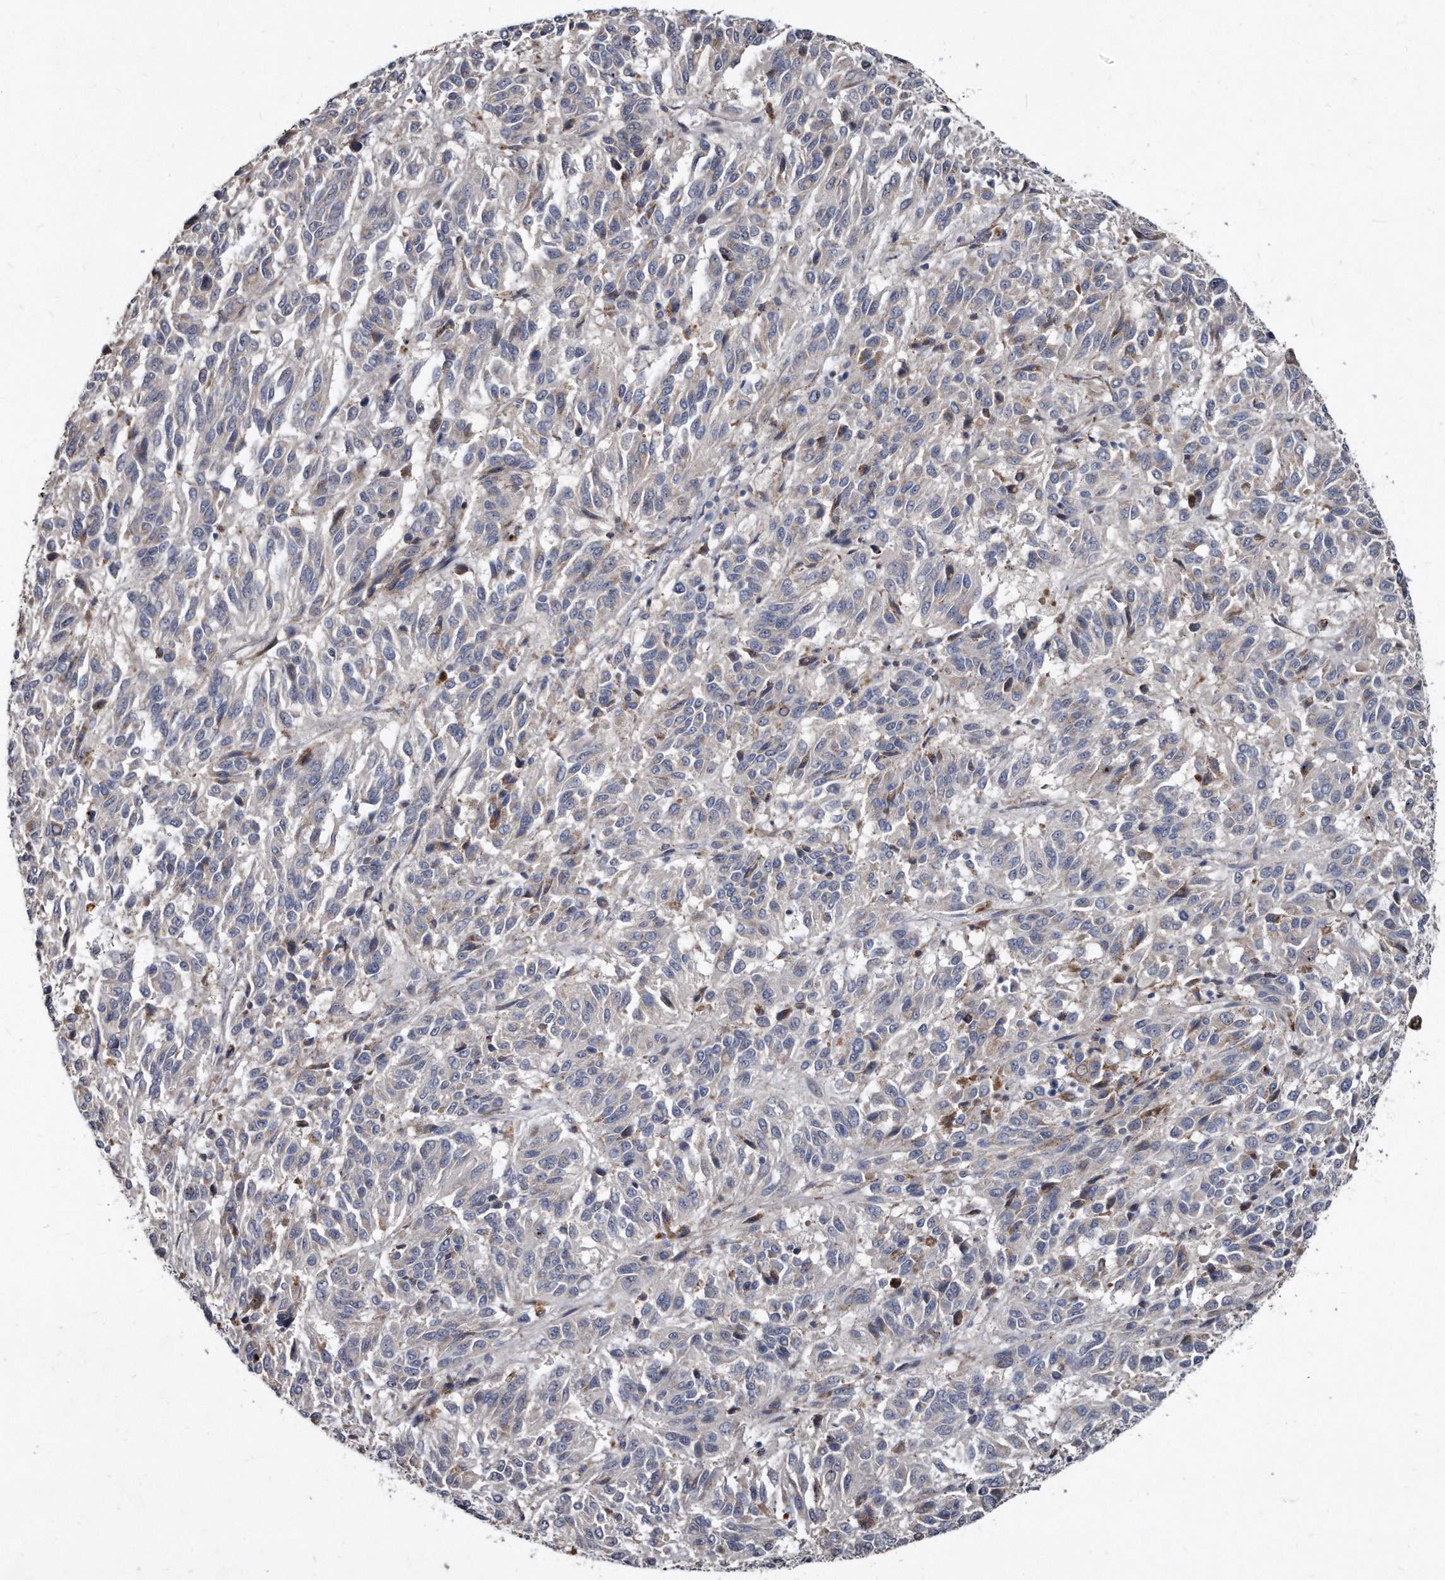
{"staining": {"intensity": "negative", "quantity": "none", "location": "none"}, "tissue": "melanoma", "cell_type": "Tumor cells", "image_type": "cancer", "snomed": [{"axis": "morphology", "description": "Malignant melanoma, Metastatic site"}, {"axis": "topography", "description": "Lung"}], "caption": "An image of human malignant melanoma (metastatic site) is negative for staining in tumor cells.", "gene": "KLHDC3", "patient": {"sex": "male", "age": 64}}